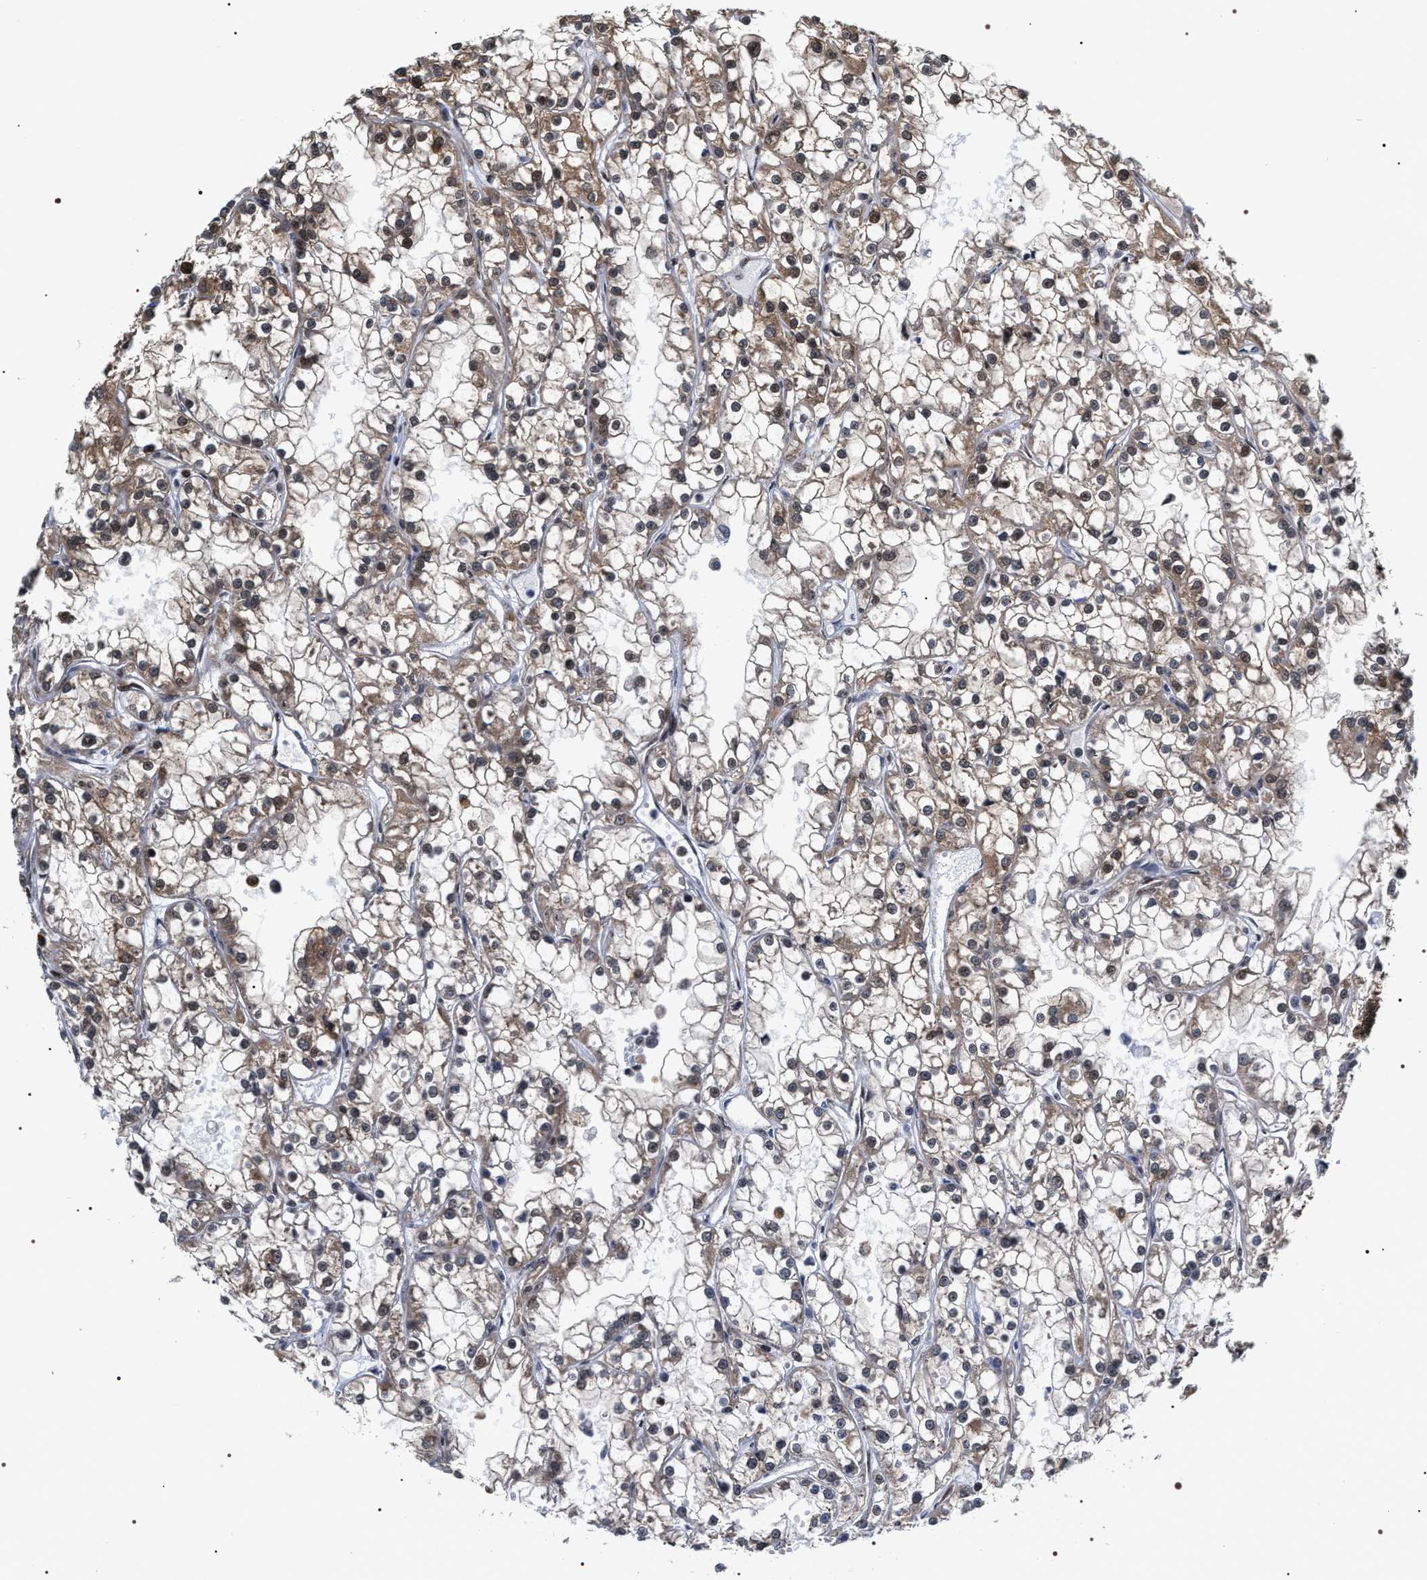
{"staining": {"intensity": "moderate", "quantity": "25%-75%", "location": "cytoplasmic/membranous"}, "tissue": "renal cancer", "cell_type": "Tumor cells", "image_type": "cancer", "snomed": [{"axis": "morphology", "description": "Adenocarcinoma, NOS"}, {"axis": "topography", "description": "Kidney"}], "caption": "A brown stain labels moderate cytoplasmic/membranous expression of a protein in human renal cancer (adenocarcinoma) tumor cells.", "gene": "BAG6", "patient": {"sex": "female", "age": 52}}